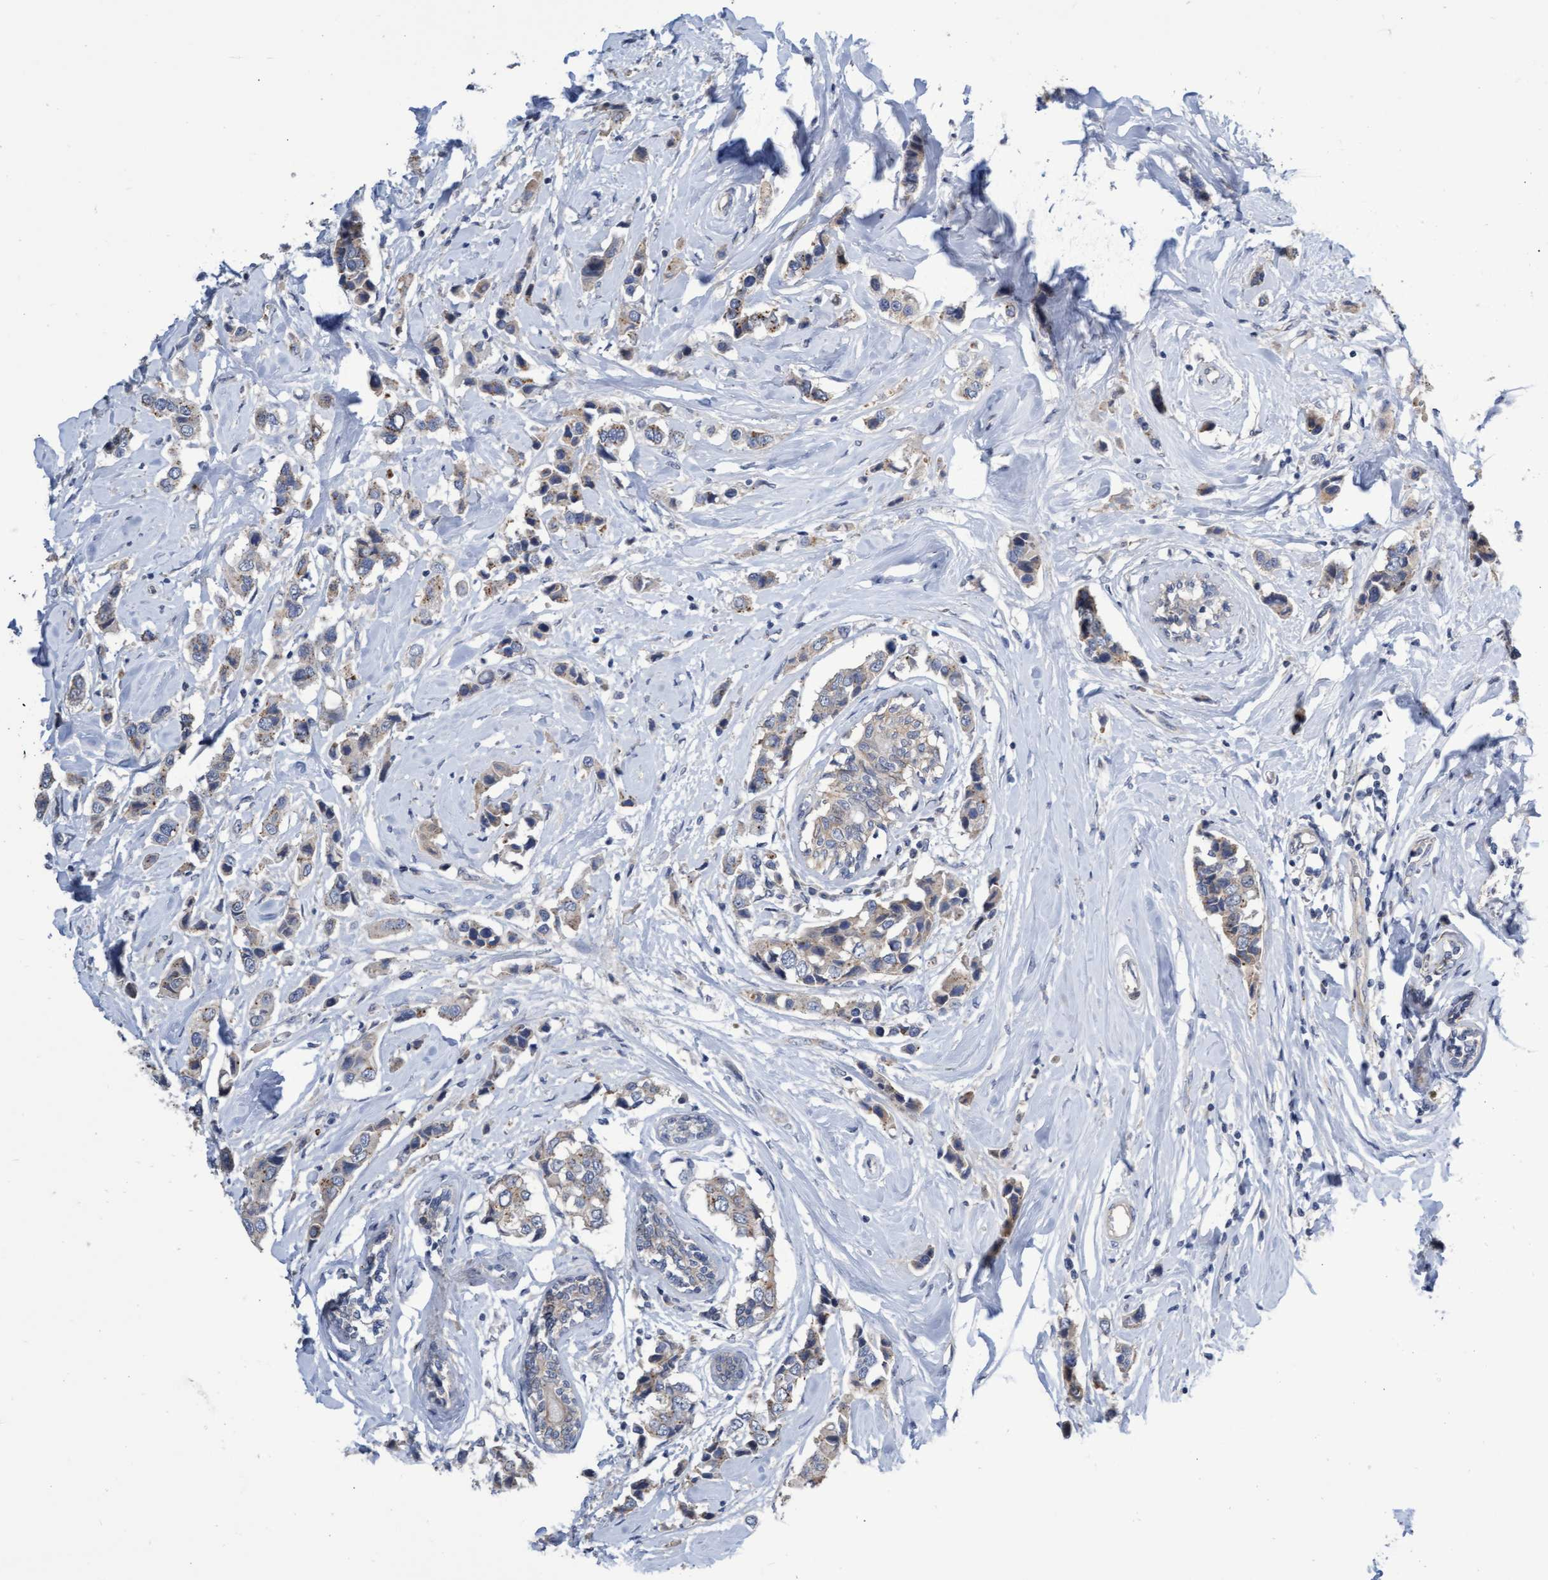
{"staining": {"intensity": "weak", "quantity": "25%-75%", "location": "cytoplasmic/membranous"}, "tissue": "breast cancer", "cell_type": "Tumor cells", "image_type": "cancer", "snomed": [{"axis": "morphology", "description": "Normal tissue, NOS"}, {"axis": "morphology", "description": "Duct carcinoma"}, {"axis": "topography", "description": "Breast"}], "caption": "Protein expression by immunohistochemistry shows weak cytoplasmic/membranous staining in about 25%-75% of tumor cells in infiltrating ductal carcinoma (breast). The staining is performed using DAB (3,3'-diaminobenzidine) brown chromogen to label protein expression. The nuclei are counter-stained blue using hematoxylin.", "gene": "ABCF2", "patient": {"sex": "female", "age": 50}}